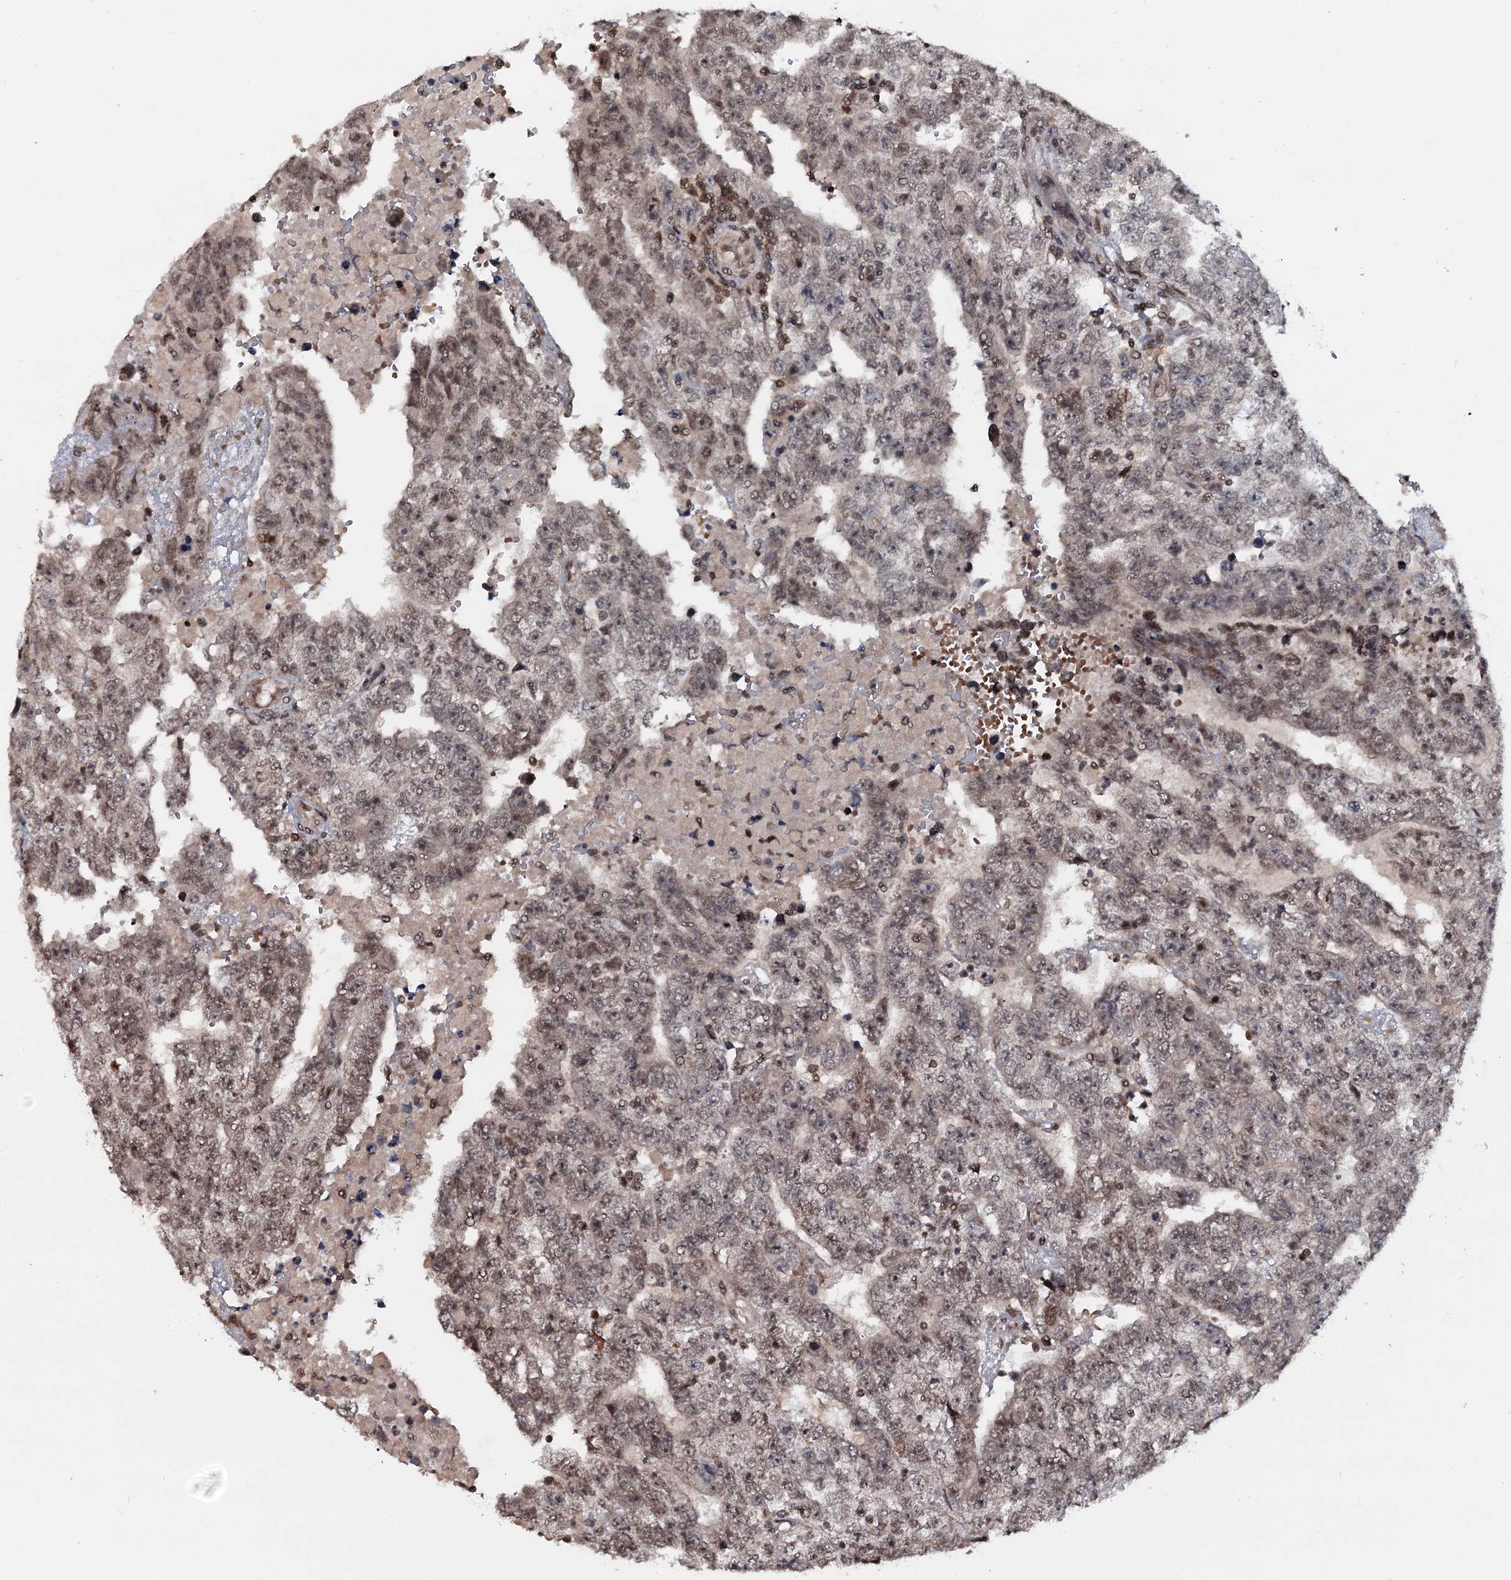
{"staining": {"intensity": "weak", "quantity": ">75%", "location": "nuclear"}, "tissue": "testis cancer", "cell_type": "Tumor cells", "image_type": "cancer", "snomed": [{"axis": "morphology", "description": "Carcinoma, Embryonal, NOS"}, {"axis": "topography", "description": "Testis"}], "caption": "The micrograph shows immunohistochemical staining of testis cancer. There is weak nuclear staining is present in about >75% of tumor cells.", "gene": "HDDC3", "patient": {"sex": "male", "age": 25}}